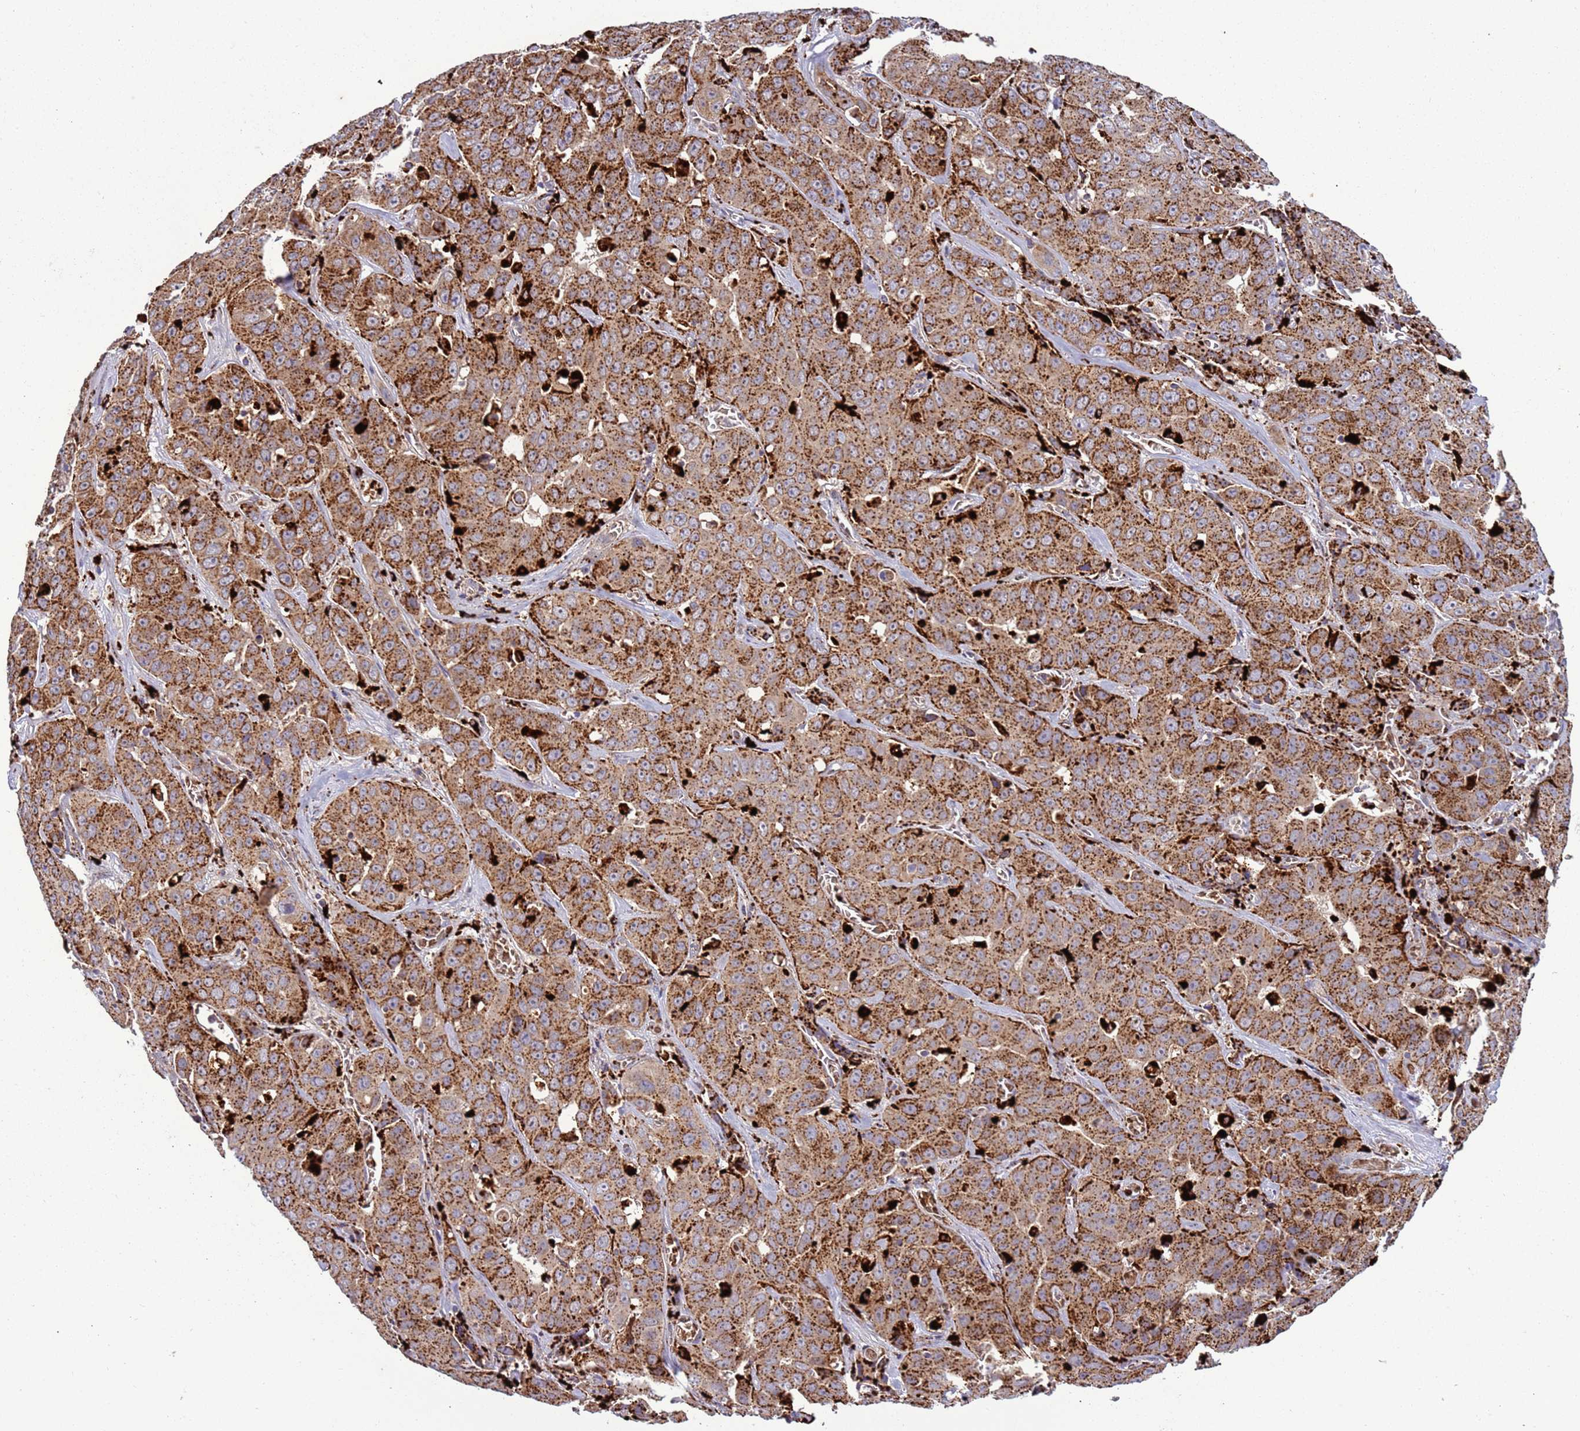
{"staining": {"intensity": "moderate", "quantity": ">75%", "location": "cytoplasmic/membranous"}, "tissue": "liver cancer", "cell_type": "Tumor cells", "image_type": "cancer", "snomed": [{"axis": "morphology", "description": "Cholangiocarcinoma"}, {"axis": "topography", "description": "Liver"}], "caption": "This photomicrograph exhibits immunohistochemistry (IHC) staining of human cholangiocarcinoma (liver), with medium moderate cytoplasmic/membranous expression in about >75% of tumor cells.", "gene": "VPS36", "patient": {"sex": "female", "age": 52}}